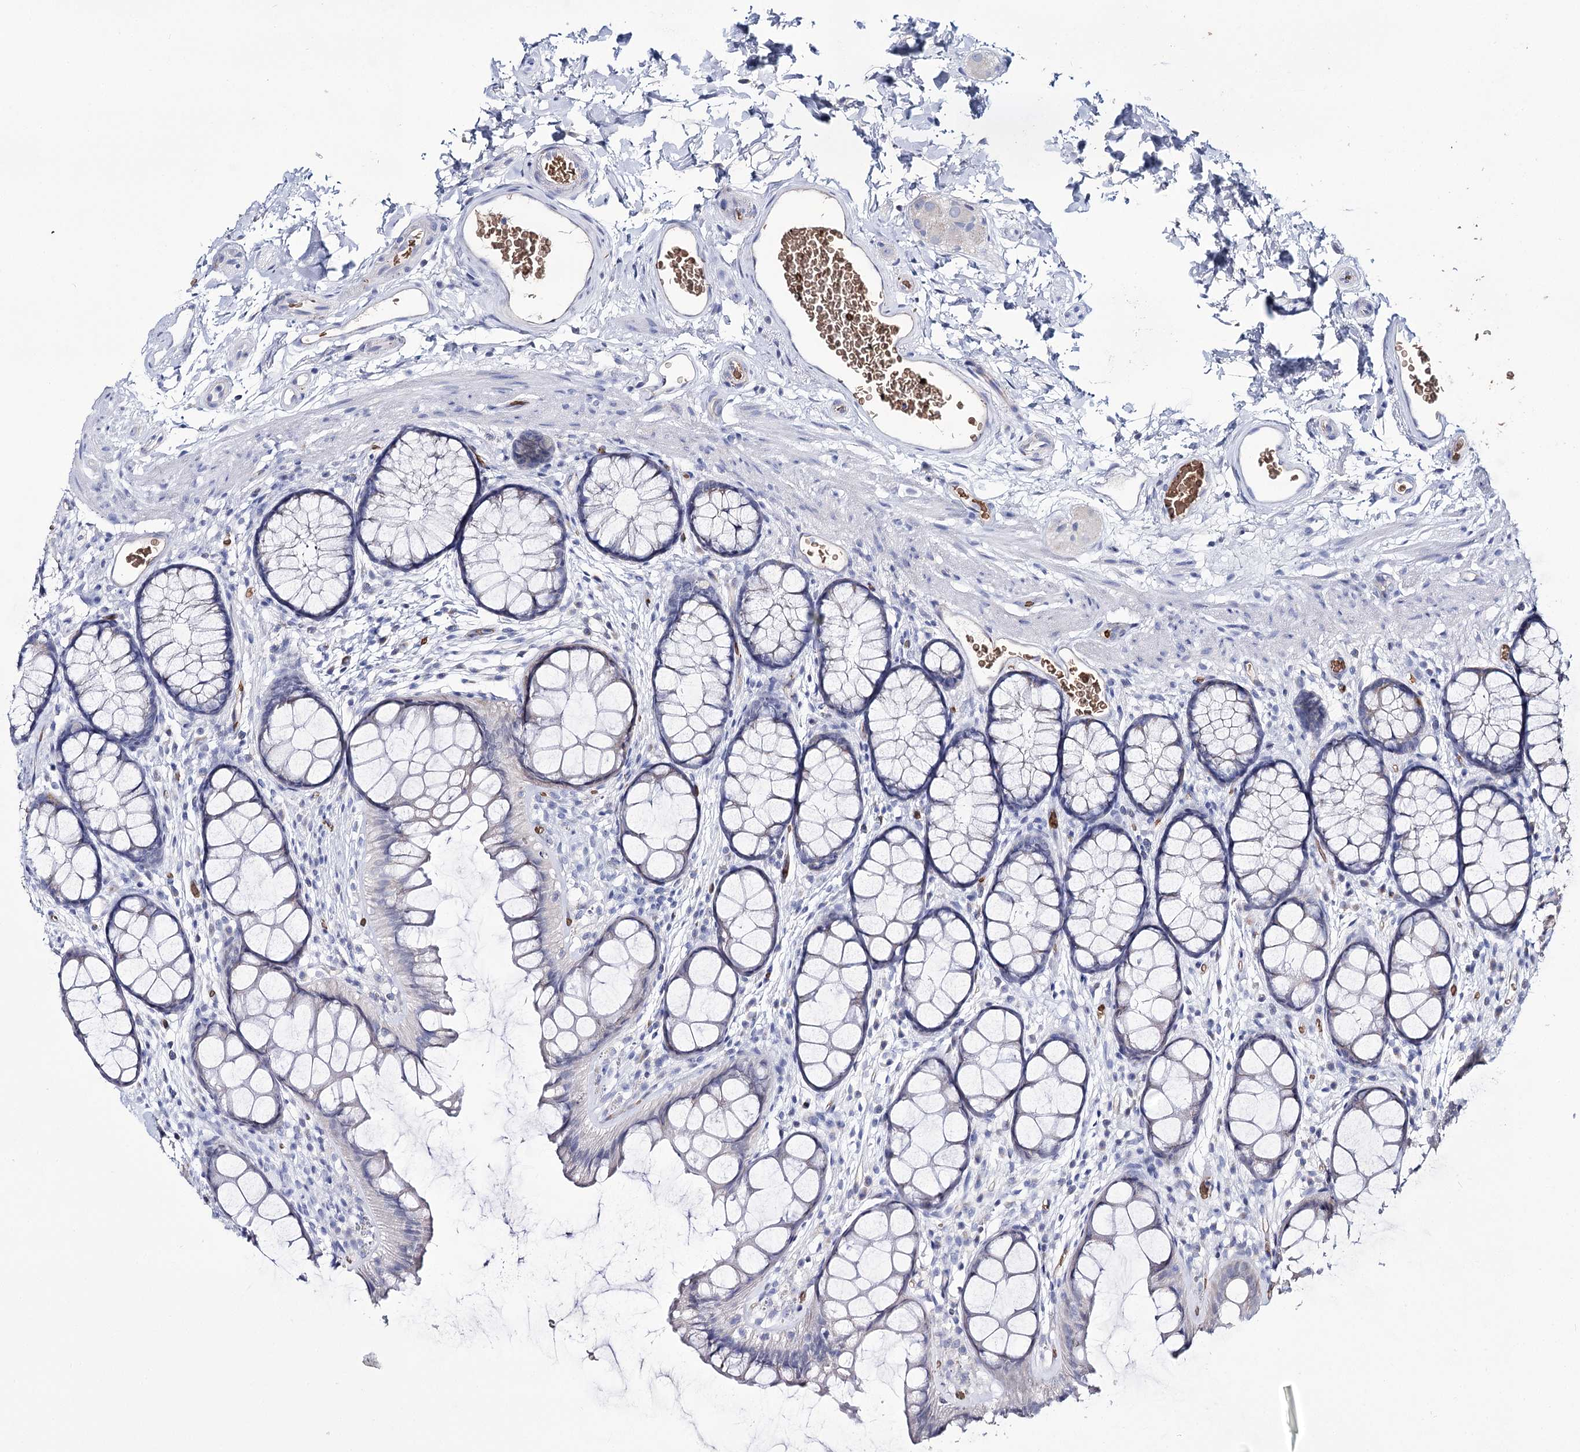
{"staining": {"intensity": "negative", "quantity": "none", "location": "none"}, "tissue": "colon", "cell_type": "Endothelial cells", "image_type": "normal", "snomed": [{"axis": "morphology", "description": "Normal tissue, NOS"}, {"axis": "topography", "description": "Colon"}], "caption": "An image of human colon is negative for staining in endothelial cells. (Stains: DAB immunohistochemistry (IHC) with hematoxylin counter stain, Microscopy: brightfield microscopy at high magnification).", "gene": "GBF1", "patient": {"sex": "female", "age": 82}}